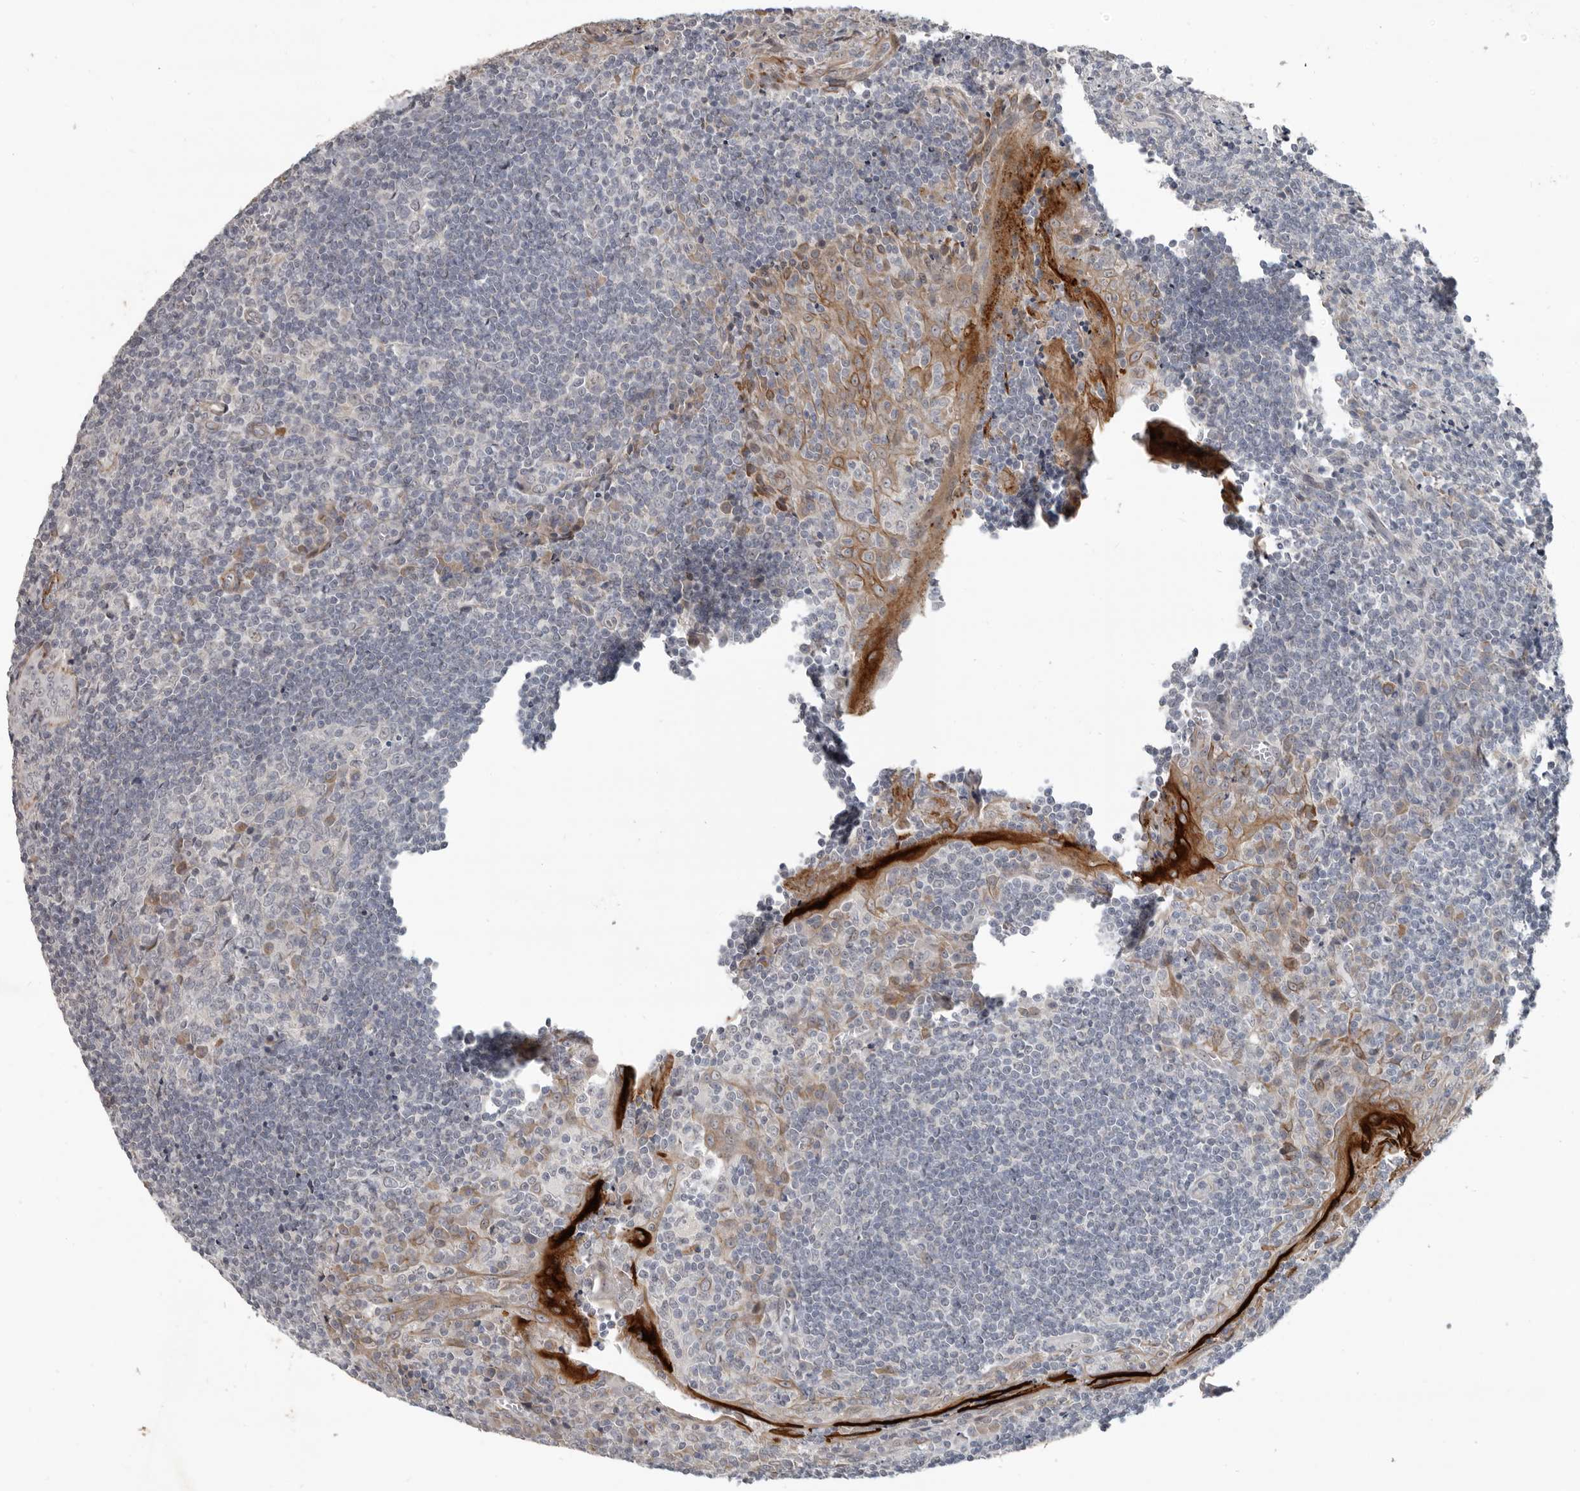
{"staining": {"intensity": "negative", "quantity": "none", "location": "none"}, "tissue": "tonsil", "cell_type": "Germinal center cells", "image_type": "normal", "snomed": [{"axis": "morphology", "description": "Normal tissue, NOS"}, {"axis": "topography", "description": "Tonsil"}], "caption": "The image demonstrates no staining of germinal center cells in unremarkable tonsil. Nuclei are stained in blue.", "gene": "C1orf216", "patient": {"sex": "male", "age": 27}}